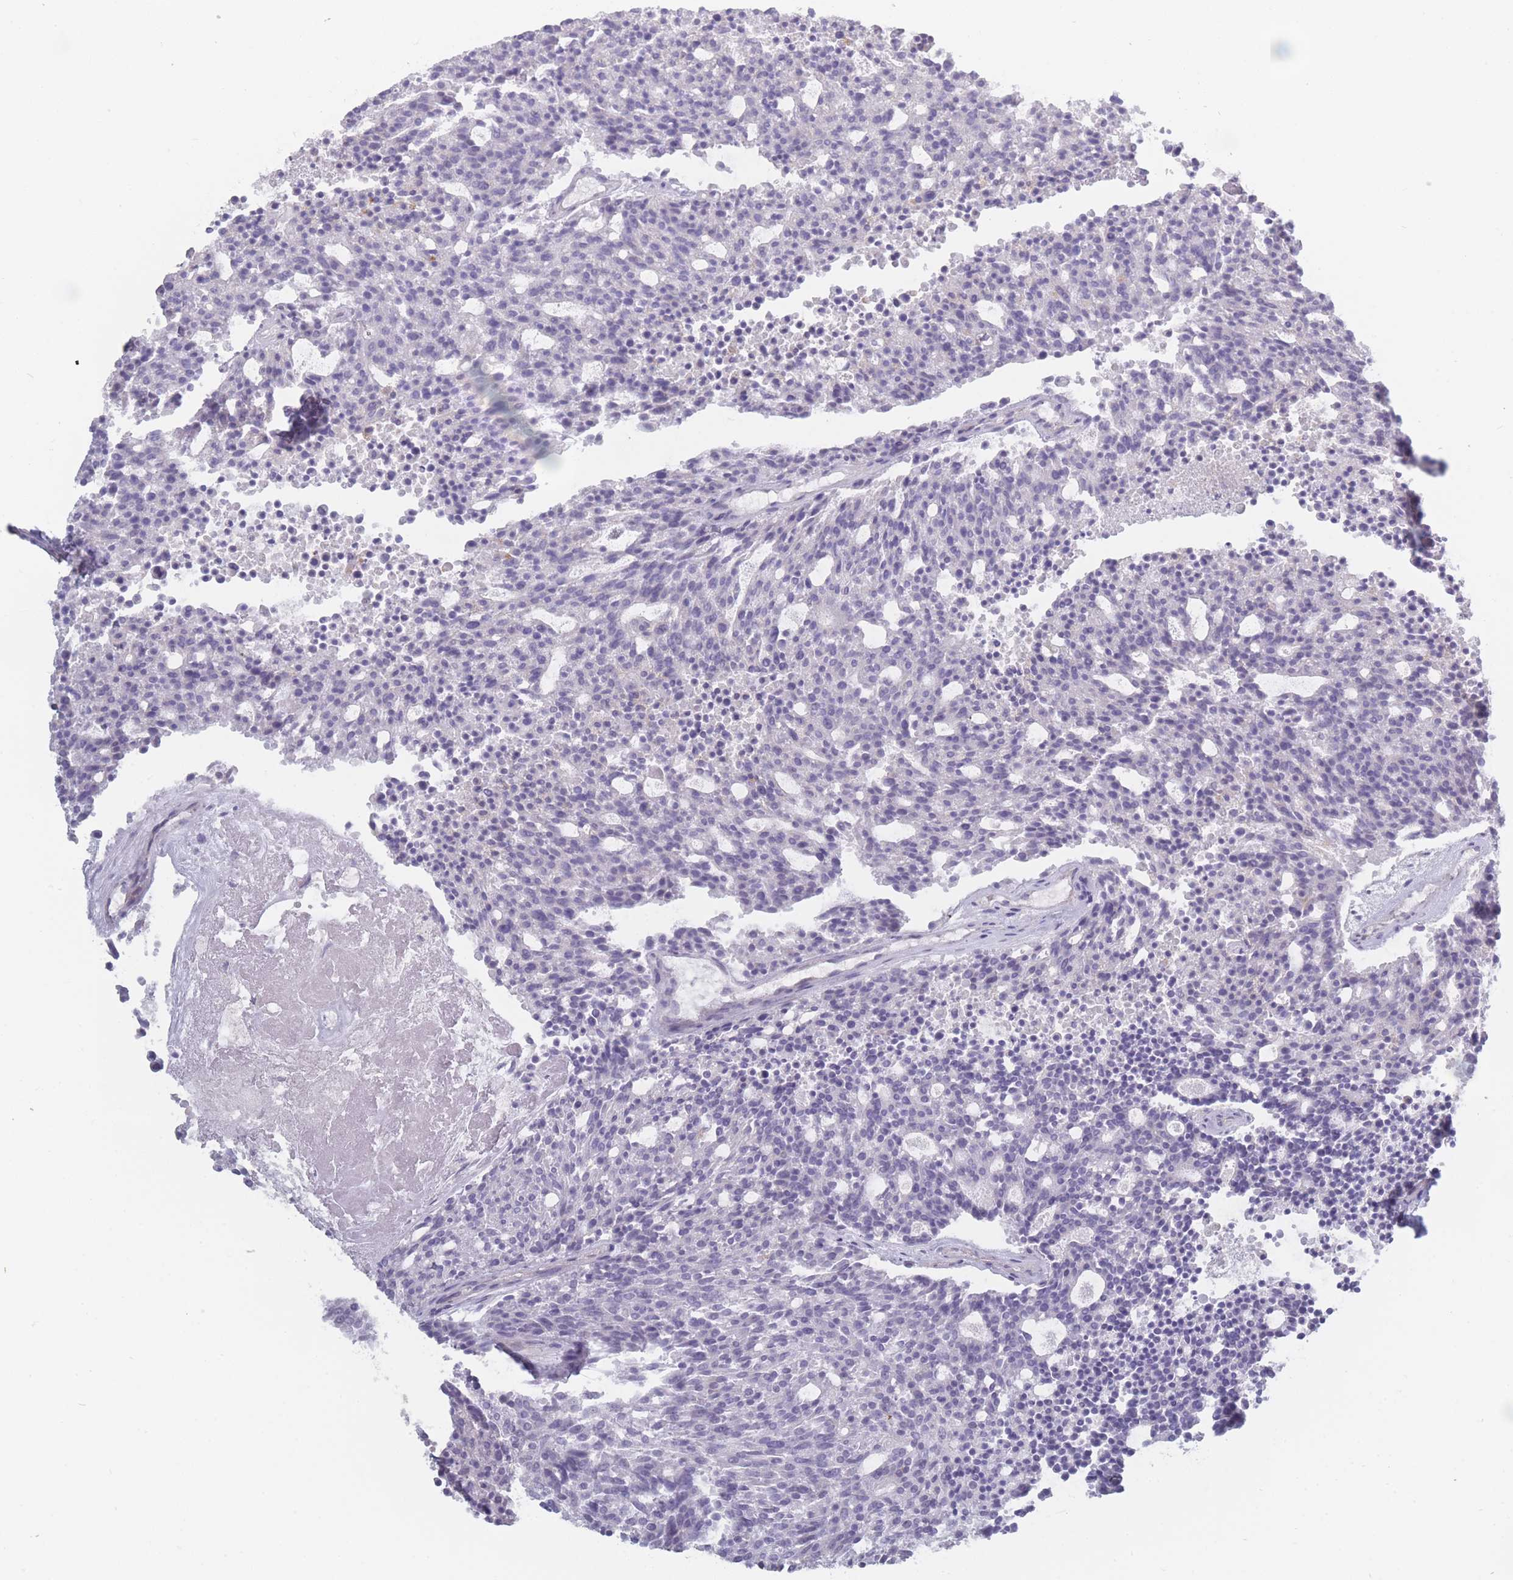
{"staining": {"intensity": "negative", "quantity": "none", "location": "none"}, "tissue": "carcinoid", "cell_type": "Tumor cells", "image_type": "cancer", "snomed": [{"axis": "morphology", "description": "Carcinoid, malignant, NOS"}, {"axis": "topography", "description": "Pancreas"}], "caption": "Human carcinoid (malignant) stained for a protein using immunohistochemistry exhibits no positivity in tumor cells.", "gene": "ROS1", "patient": {"sex": "female", "age": 54}}